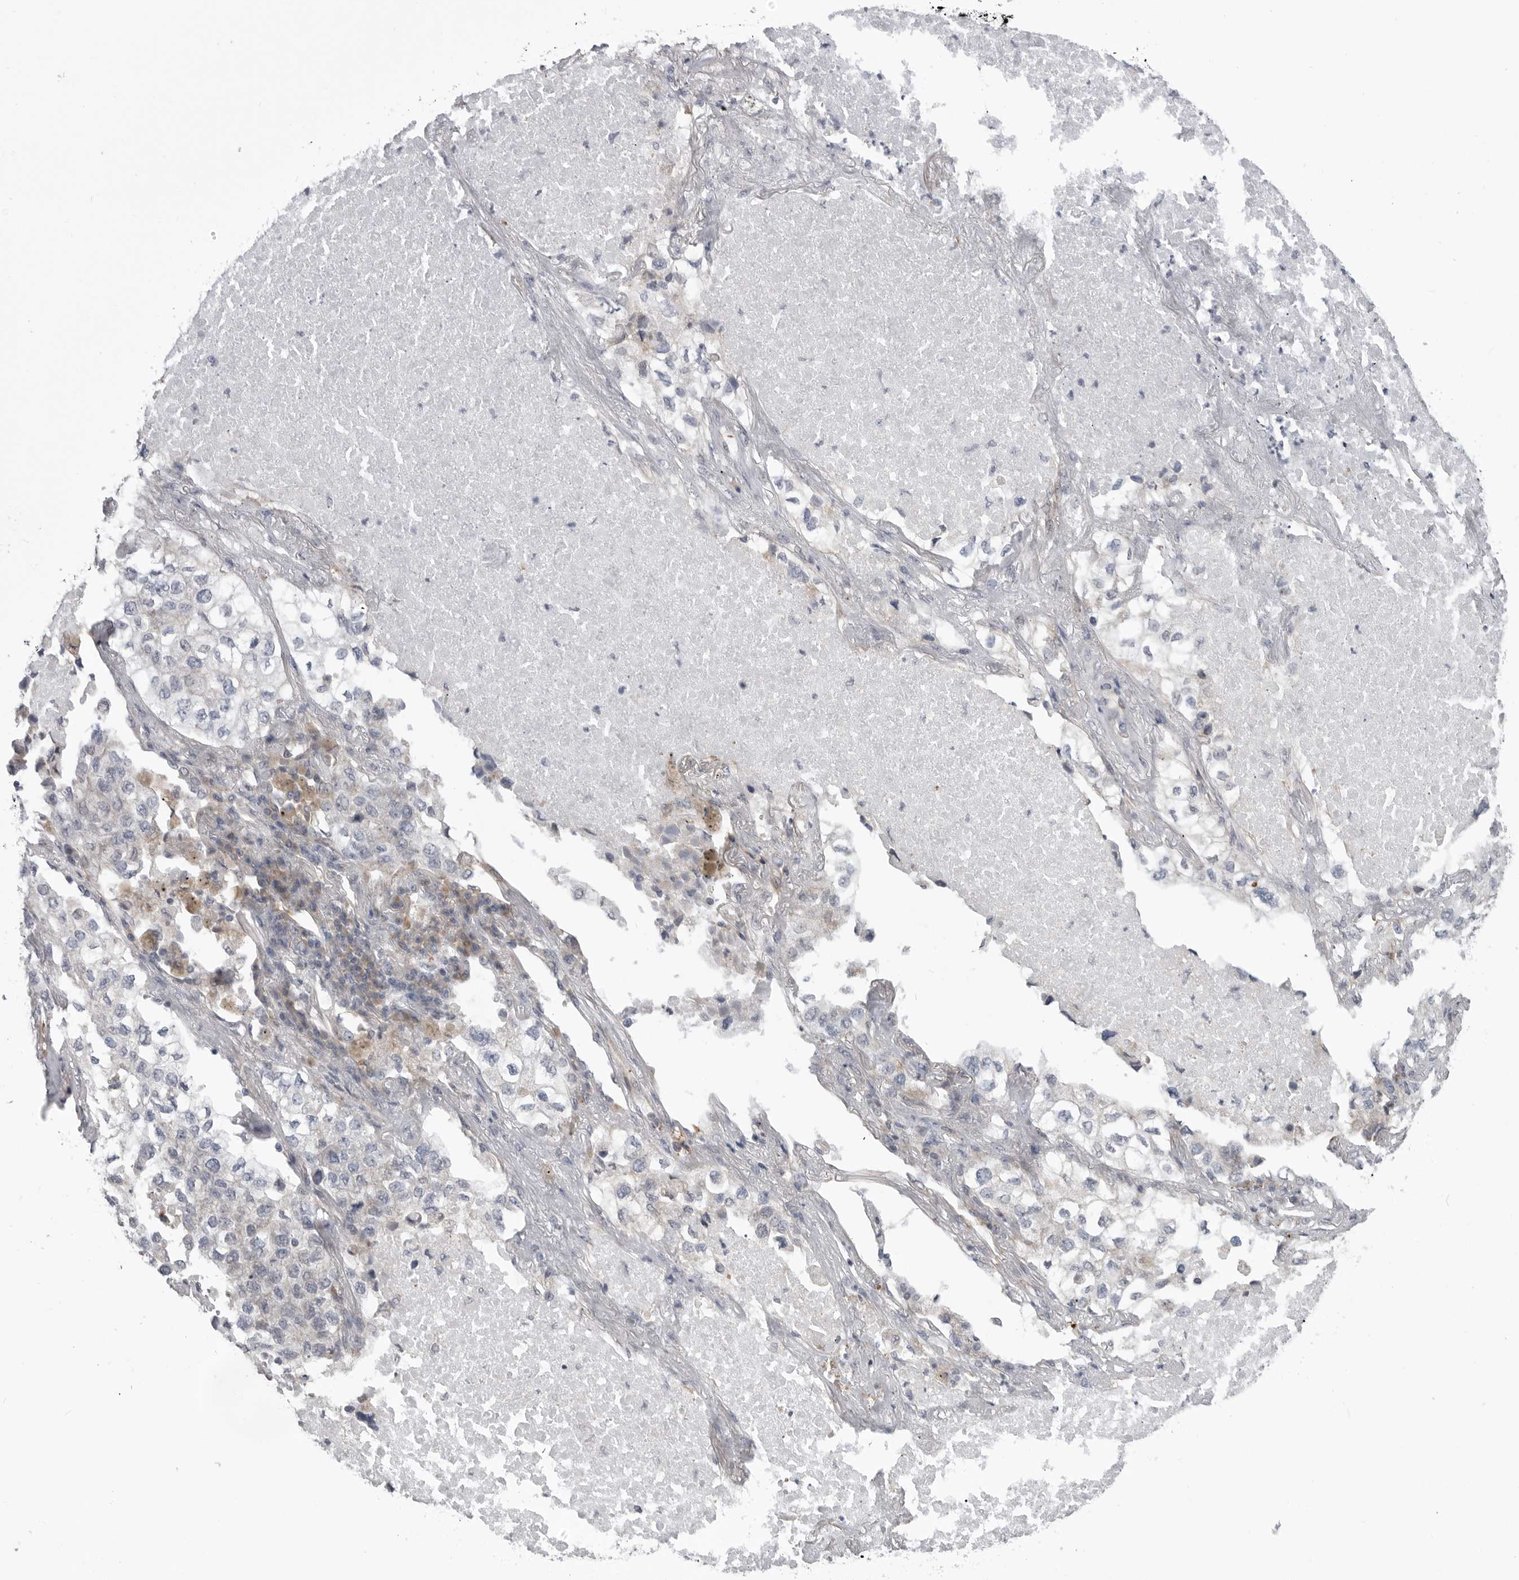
{"staining": {"intensity": "negative", "quantity": "none", "location": "none"}, "tissue": "lung cancer", "cell_type": "Tumor cells", "image_type": "cancer", "snomed": [{"axis": "morphology", "description": "Adenocarcinoma, NOS"}, {"axis": "topography", "description": "Lung"}], "caption": "Lung cancer (adenocarcinoma) was stained to show a protein in brown. There is no significant positivity in tumor cells.", "gene": "SCP2", "patient": {"sex": "male", "age": 63}}